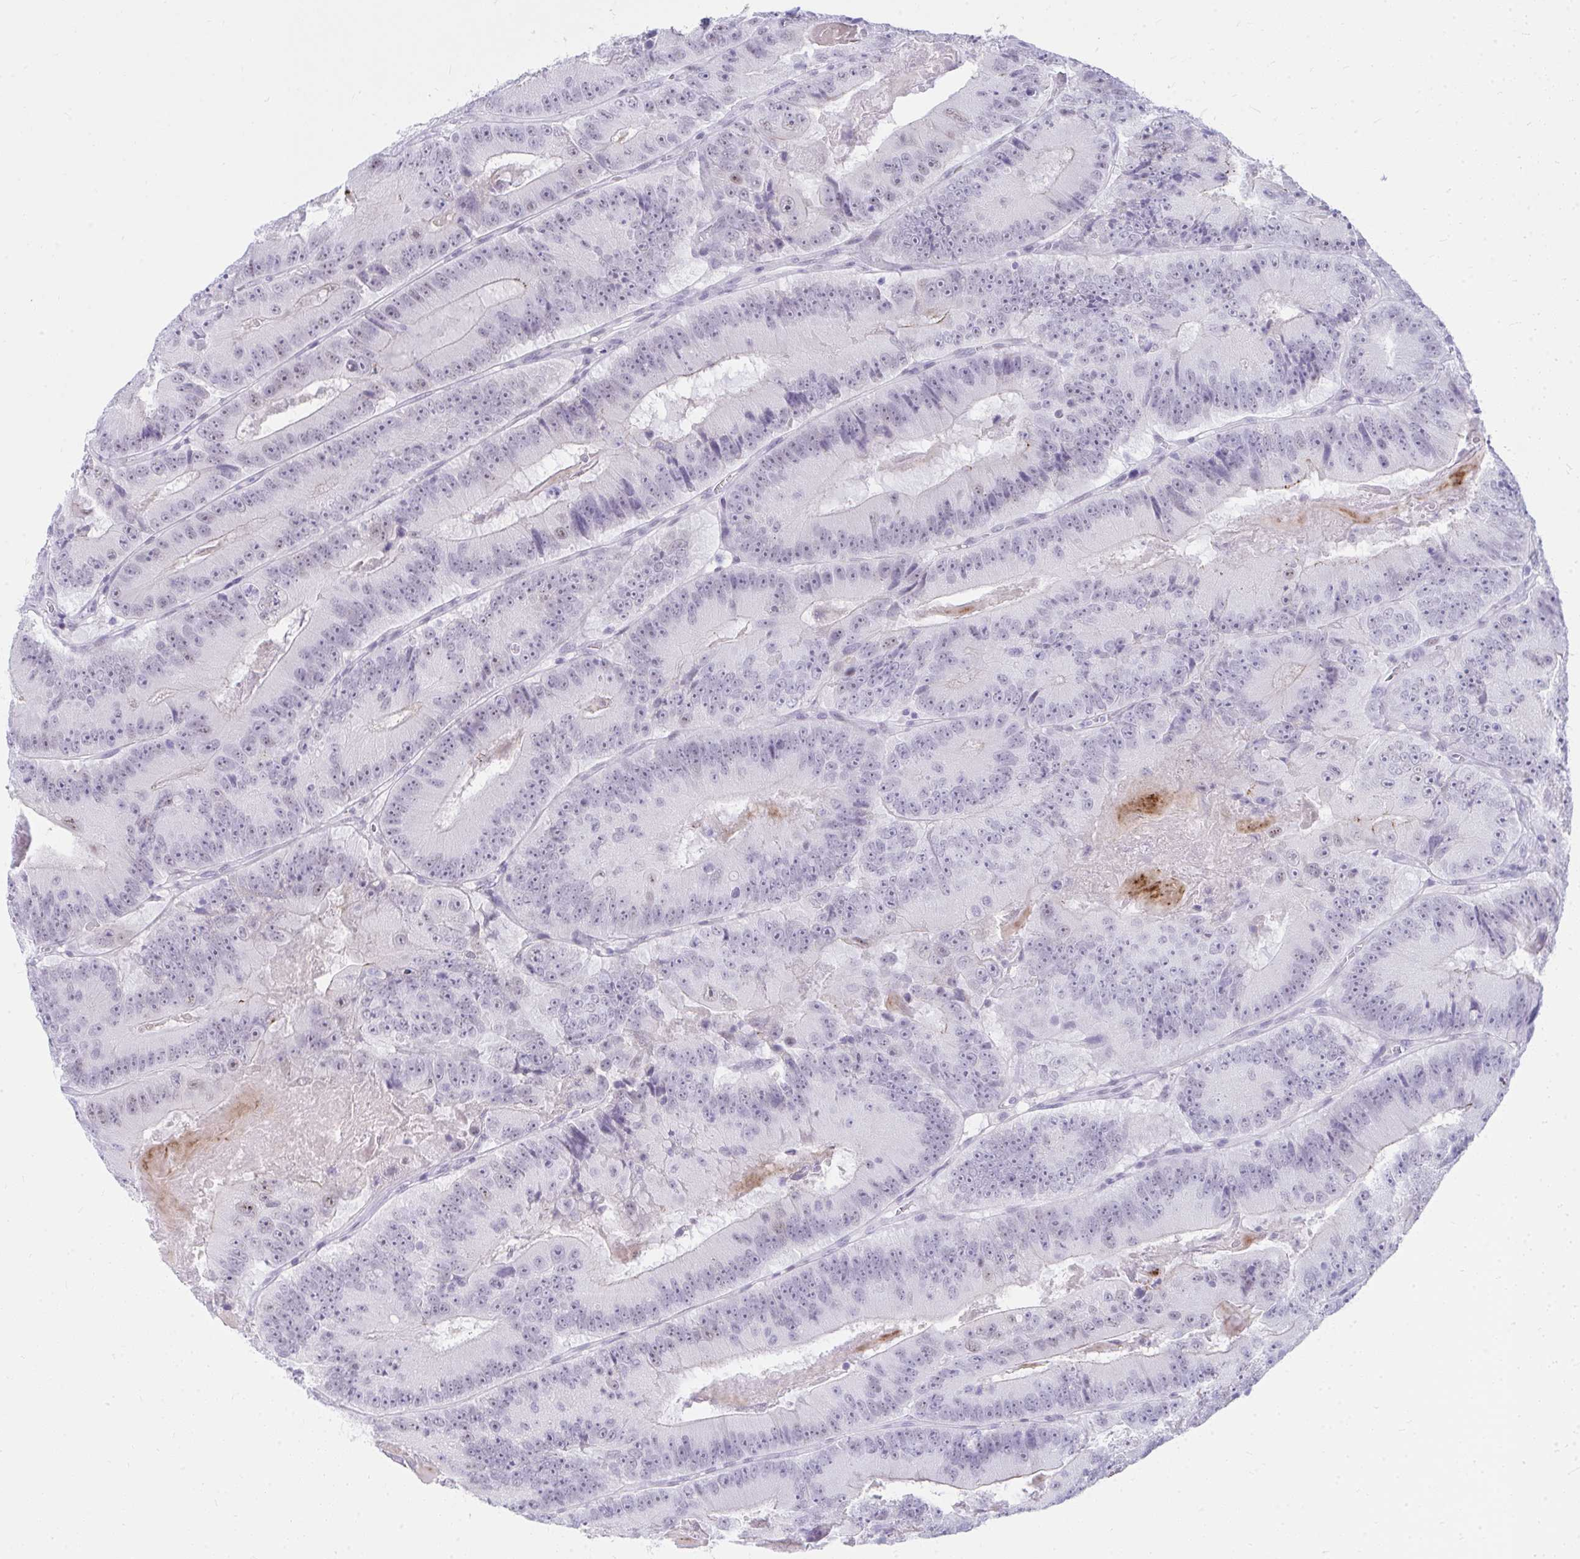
{"staining": {"intensity": "negative", "quantity": "none", "location": "none"}, "tissue": "colorectal cancer", "cell_type": "Tumor cells", "image_type": "cancer", "snomed": [{"axis": "morphology", "description": "Adenocarcinoma, NOS"}, {"axis": "topography", "description": "Colon"}], "caption": "Immunohistochemistry image of neoplastic tissue: human colorectal cancer (adenocarcinoma) stained with DAB (3,3'-diaminobenzidine) reveals no significant protein staining in tumor cells.", "gene": "OR5F1", "patient": {"sex": "female", "age": 86}}